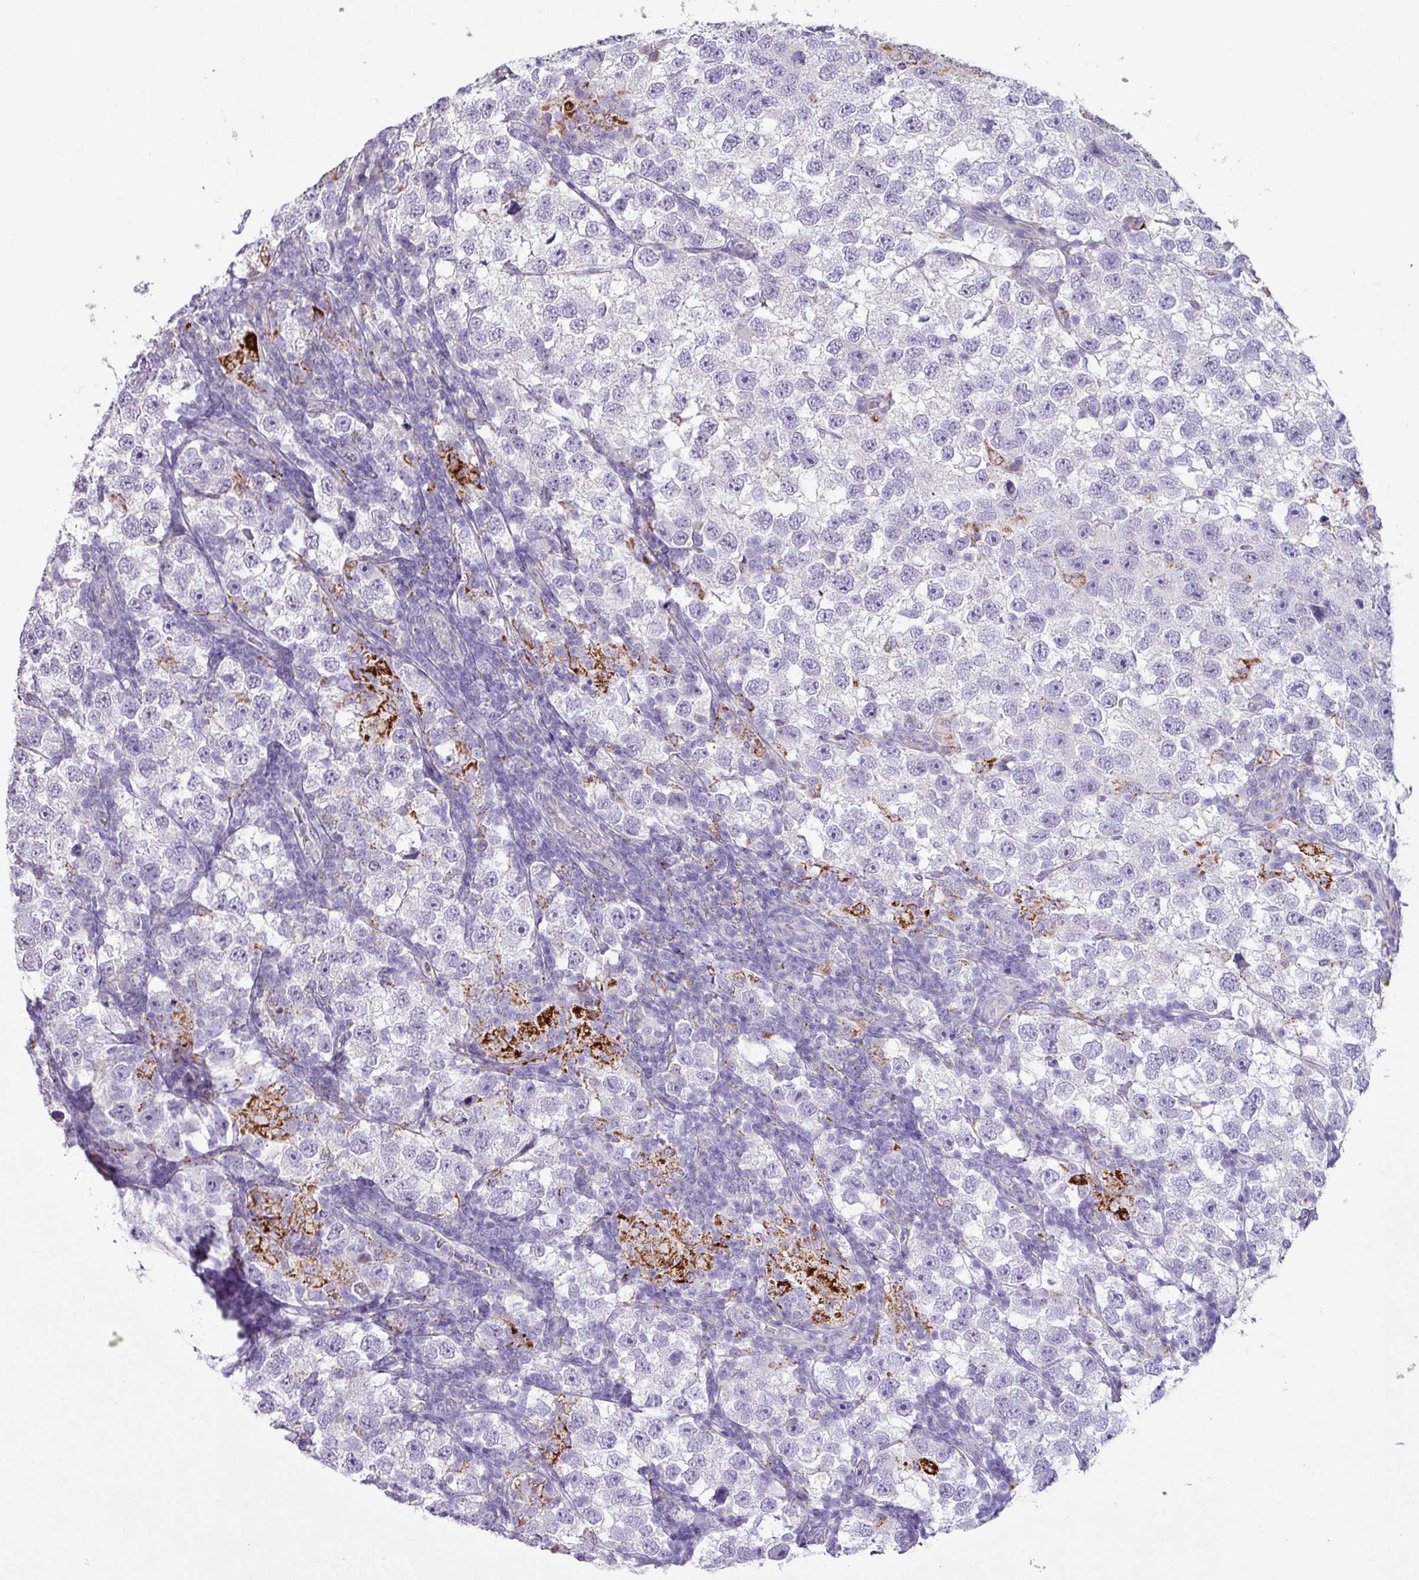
{"staining": {"intensity": "negative", "quantity": "none", "location": "none"}, "tissue": "testis cancer", "cell_type": "Tumor cells", "image_type": "cancer", "snomed": [{"axis": "morphology", "description": "Seminoma, NOS"}, {"axis": "topography", "description": "Testis"}], "caption": "Protein analysis of testis seminoma demonstrates no significant staining in tumor cells.", "gene": "ZNF667", "patient": {"sex": "male", "age": 26}}